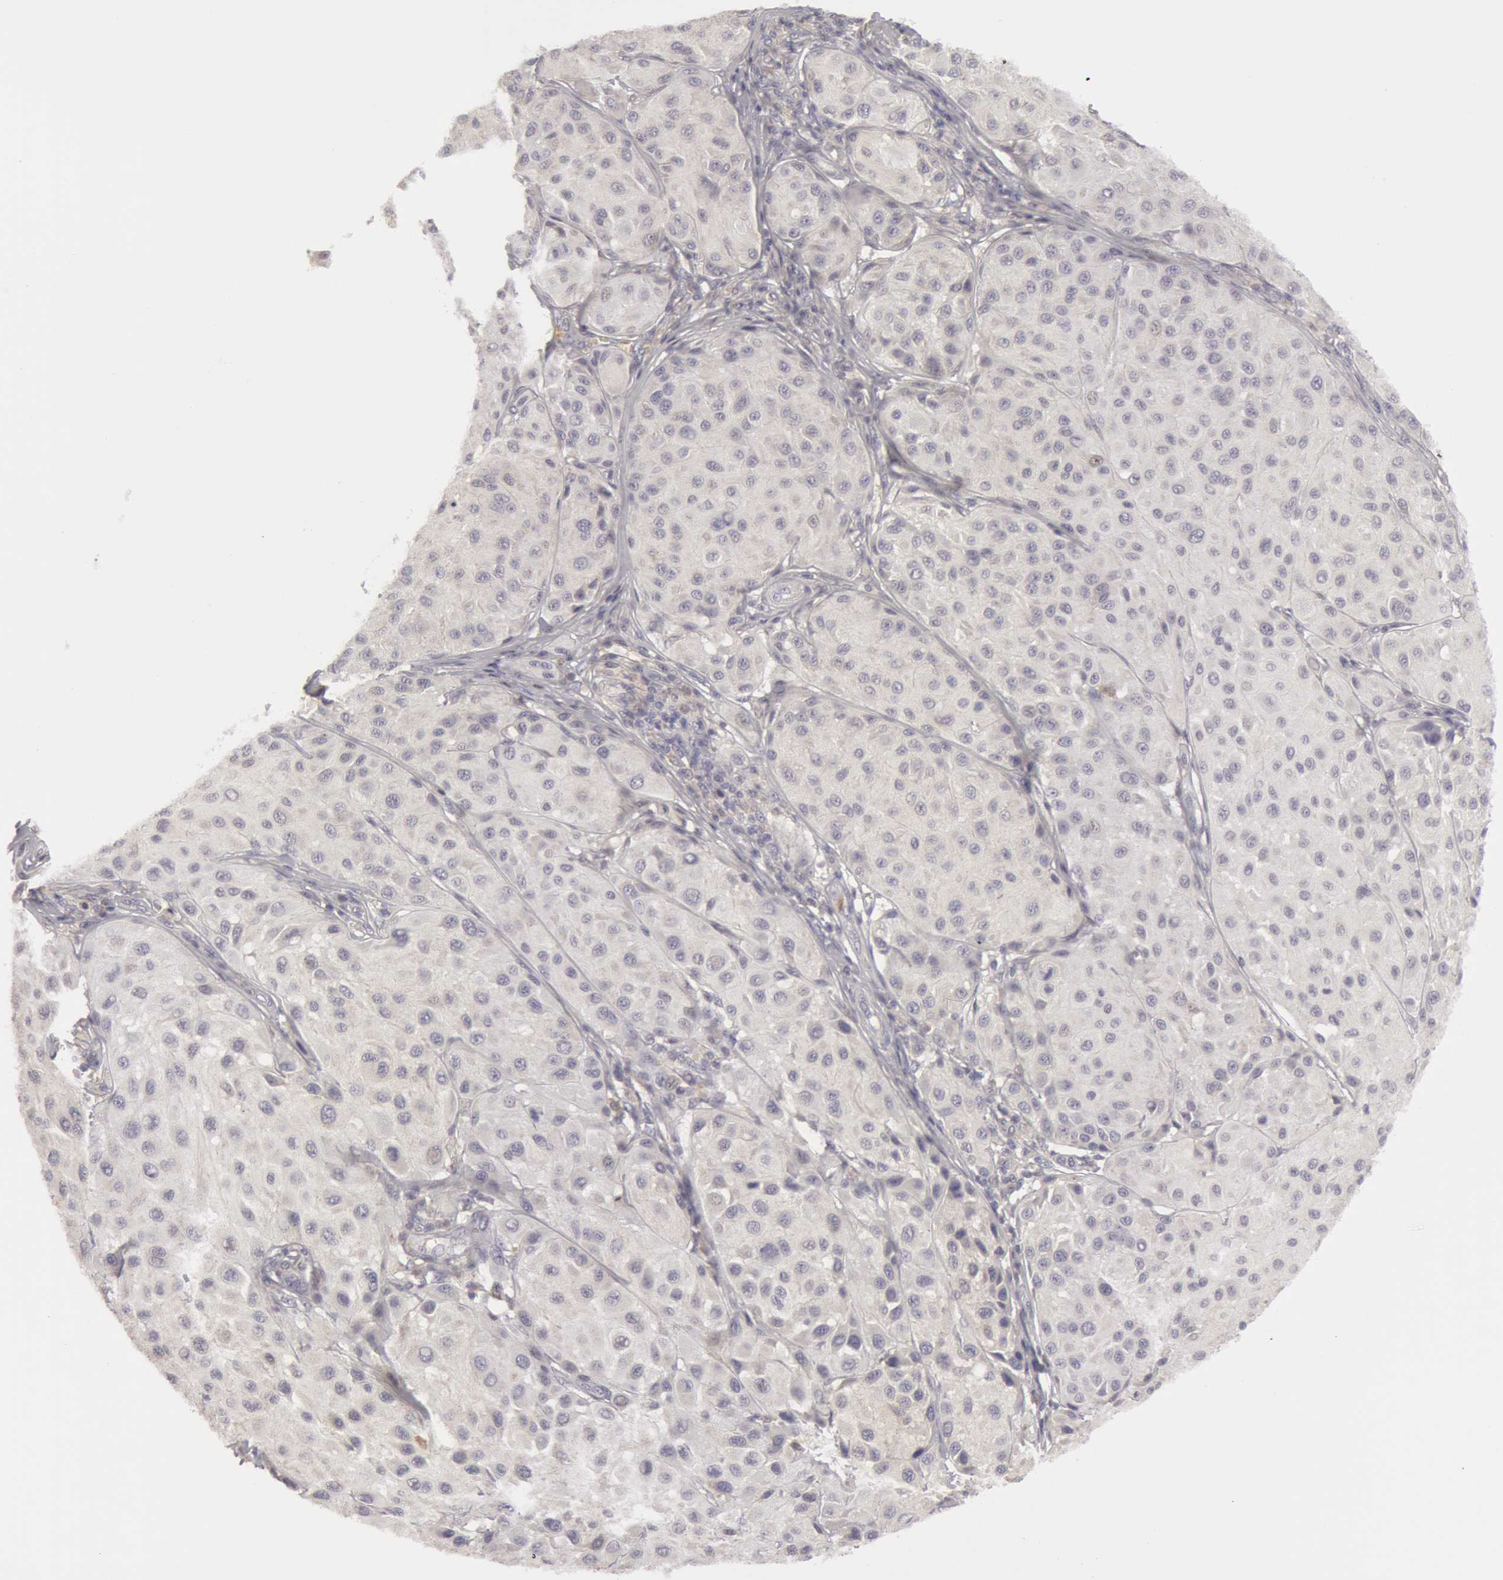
{"staining": {"intensity": "weak", "quantity": "<25%", "location": "nuclear"}, "tissue": "melanoma", "cell_type": "Tumor cells", "image_type": "cancer", "snomed": [{"axis": "morphology", "description": "Malignant melanoma, NOS"}, {"axis": "topography", "description": "Skin"}], "caption": "Tumor cells are negative for protein expression in human malignant melanoma.", "gene": "CAT", "patient": {"sex": "male", "age": 36}}